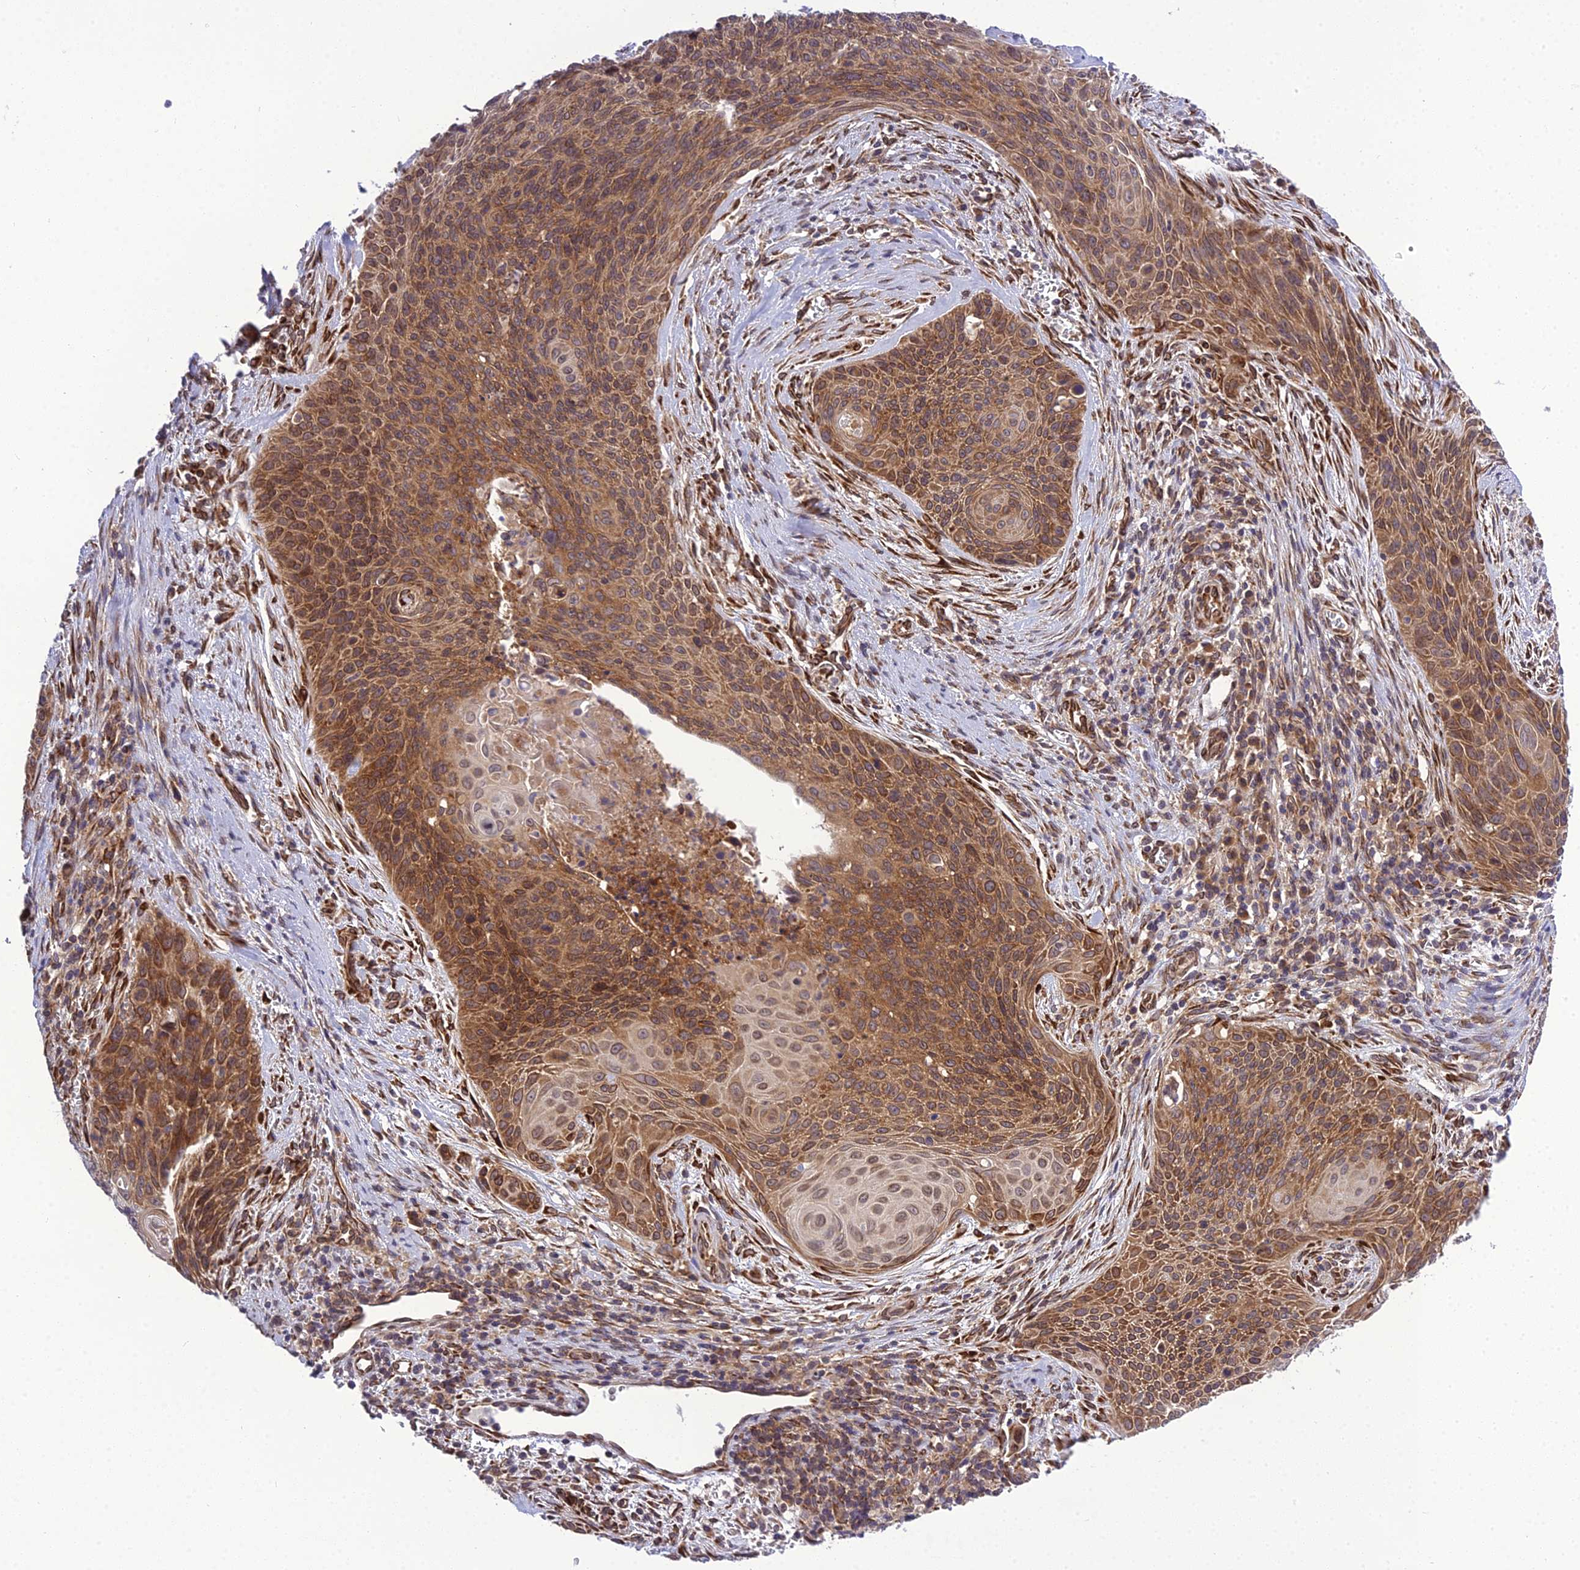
{"staining": {"intensity": "strong", "quantity": ">75%", "location": "cytoplasmic/membranous"}, "tissue": "cervical cancer", "cell_type": "Tumor cells", "image_type": "cancer", "snomed": [{"axis": "morphology", "description": "Squamous cell carcinoma, NOS"}, {"axis": "topography", "description": "Cervix"}], "caption": "A high amount of strong cytoplasmic/membranous staining is present in approximately >75% of tumor cells in cervical cancer tissue.", "gene": "DHCR7", "patient": {"sex": "female", "age": 55}}